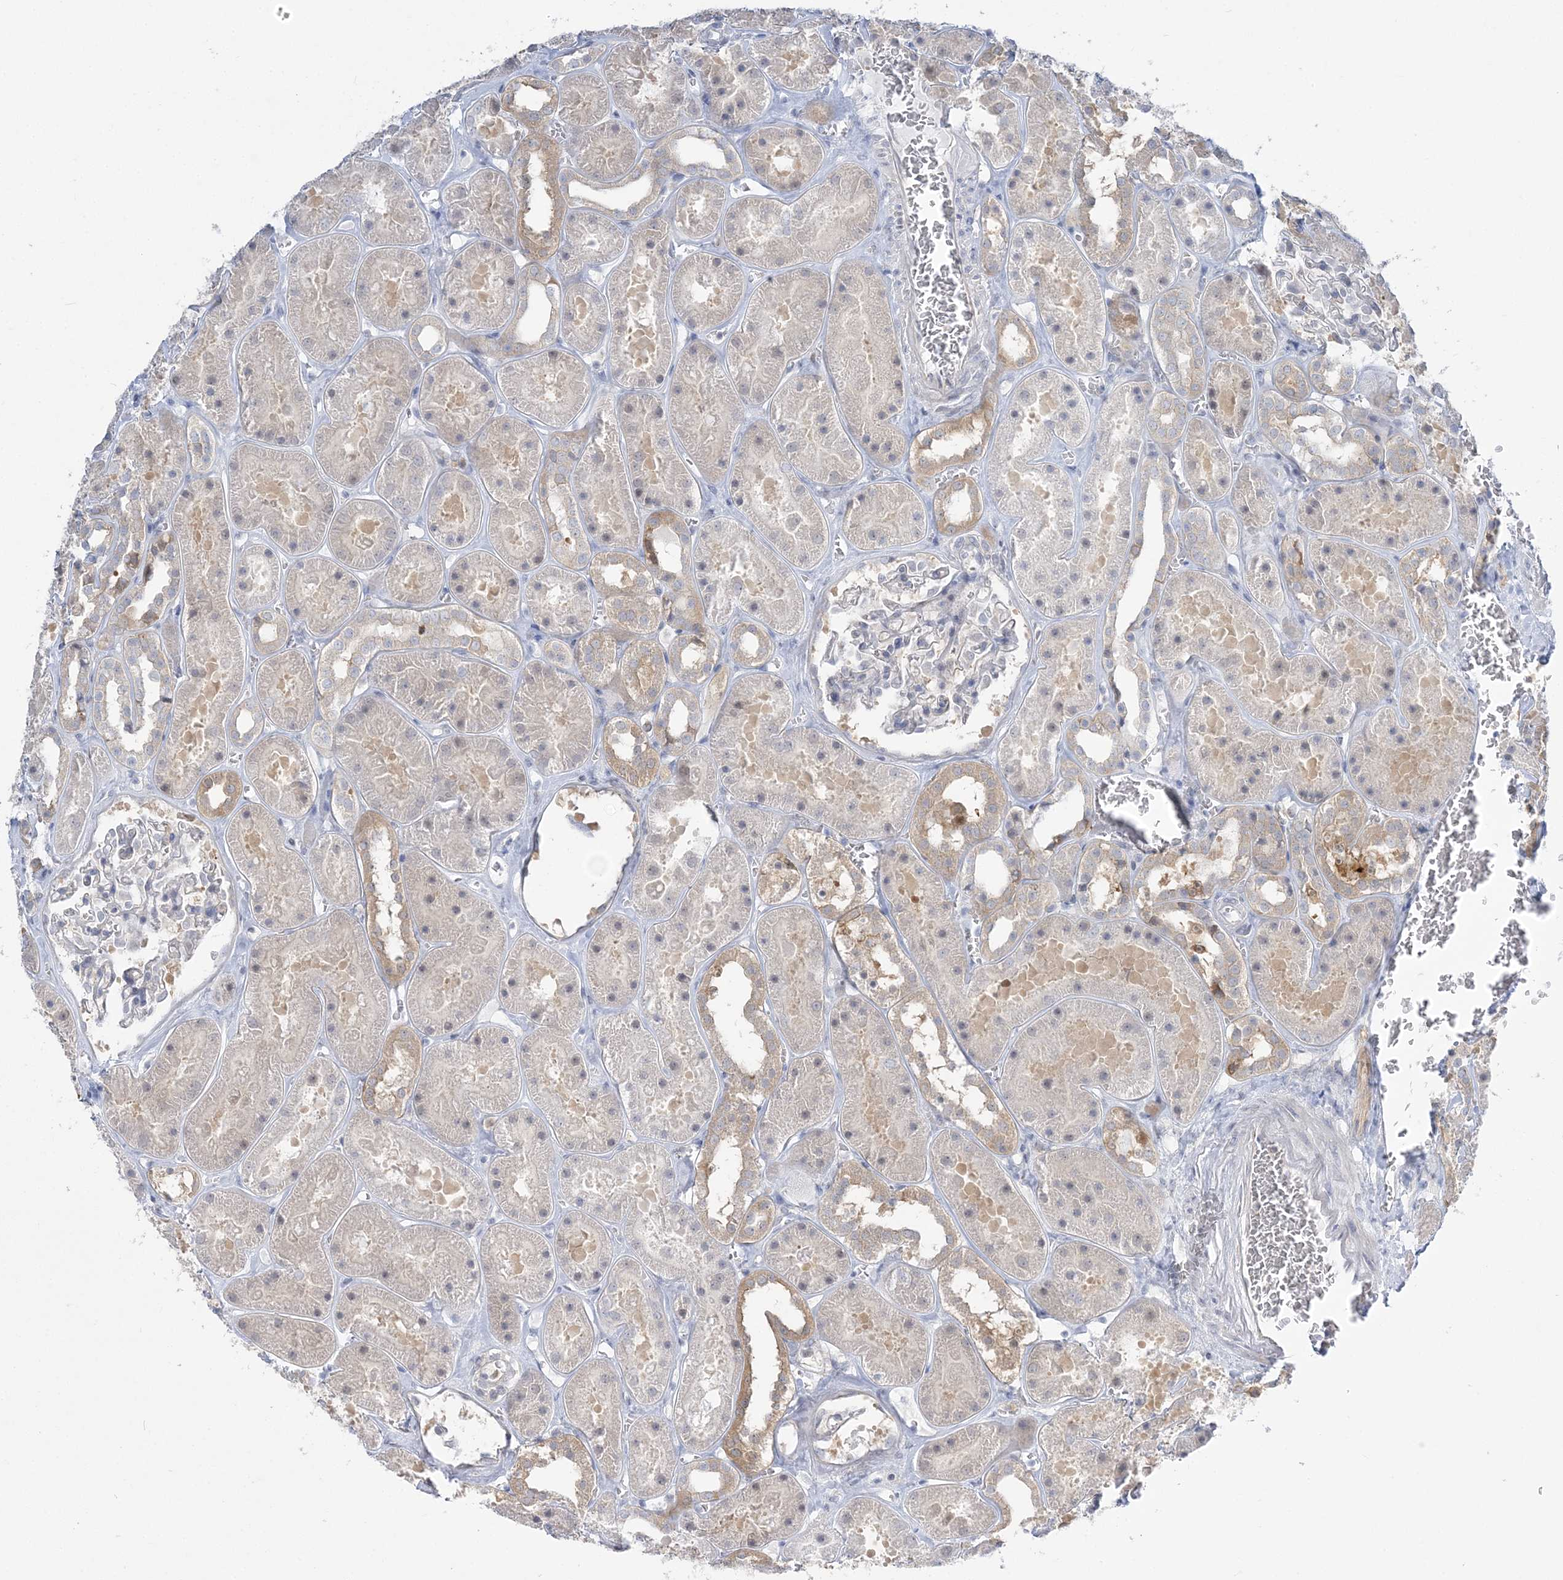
{"staining": {"intensity": "negative", "quantity": "none", "location": "none"}, "tissue": "kidney", "cell_type": "Cells in glomeruli", "image_type": "normal", "snomed": [{"axis": "morphology", "description": "Normal tissue, NOS"}, {"axis": "topography", "description": "Kidney"}], "caption": "An immunohistochemistry histopathology image of normal kidney is shown. There is no staining in cells in glomeruli of kidney.", "gene": "THADA", "patient": {"sex": "female", "age": 41}}